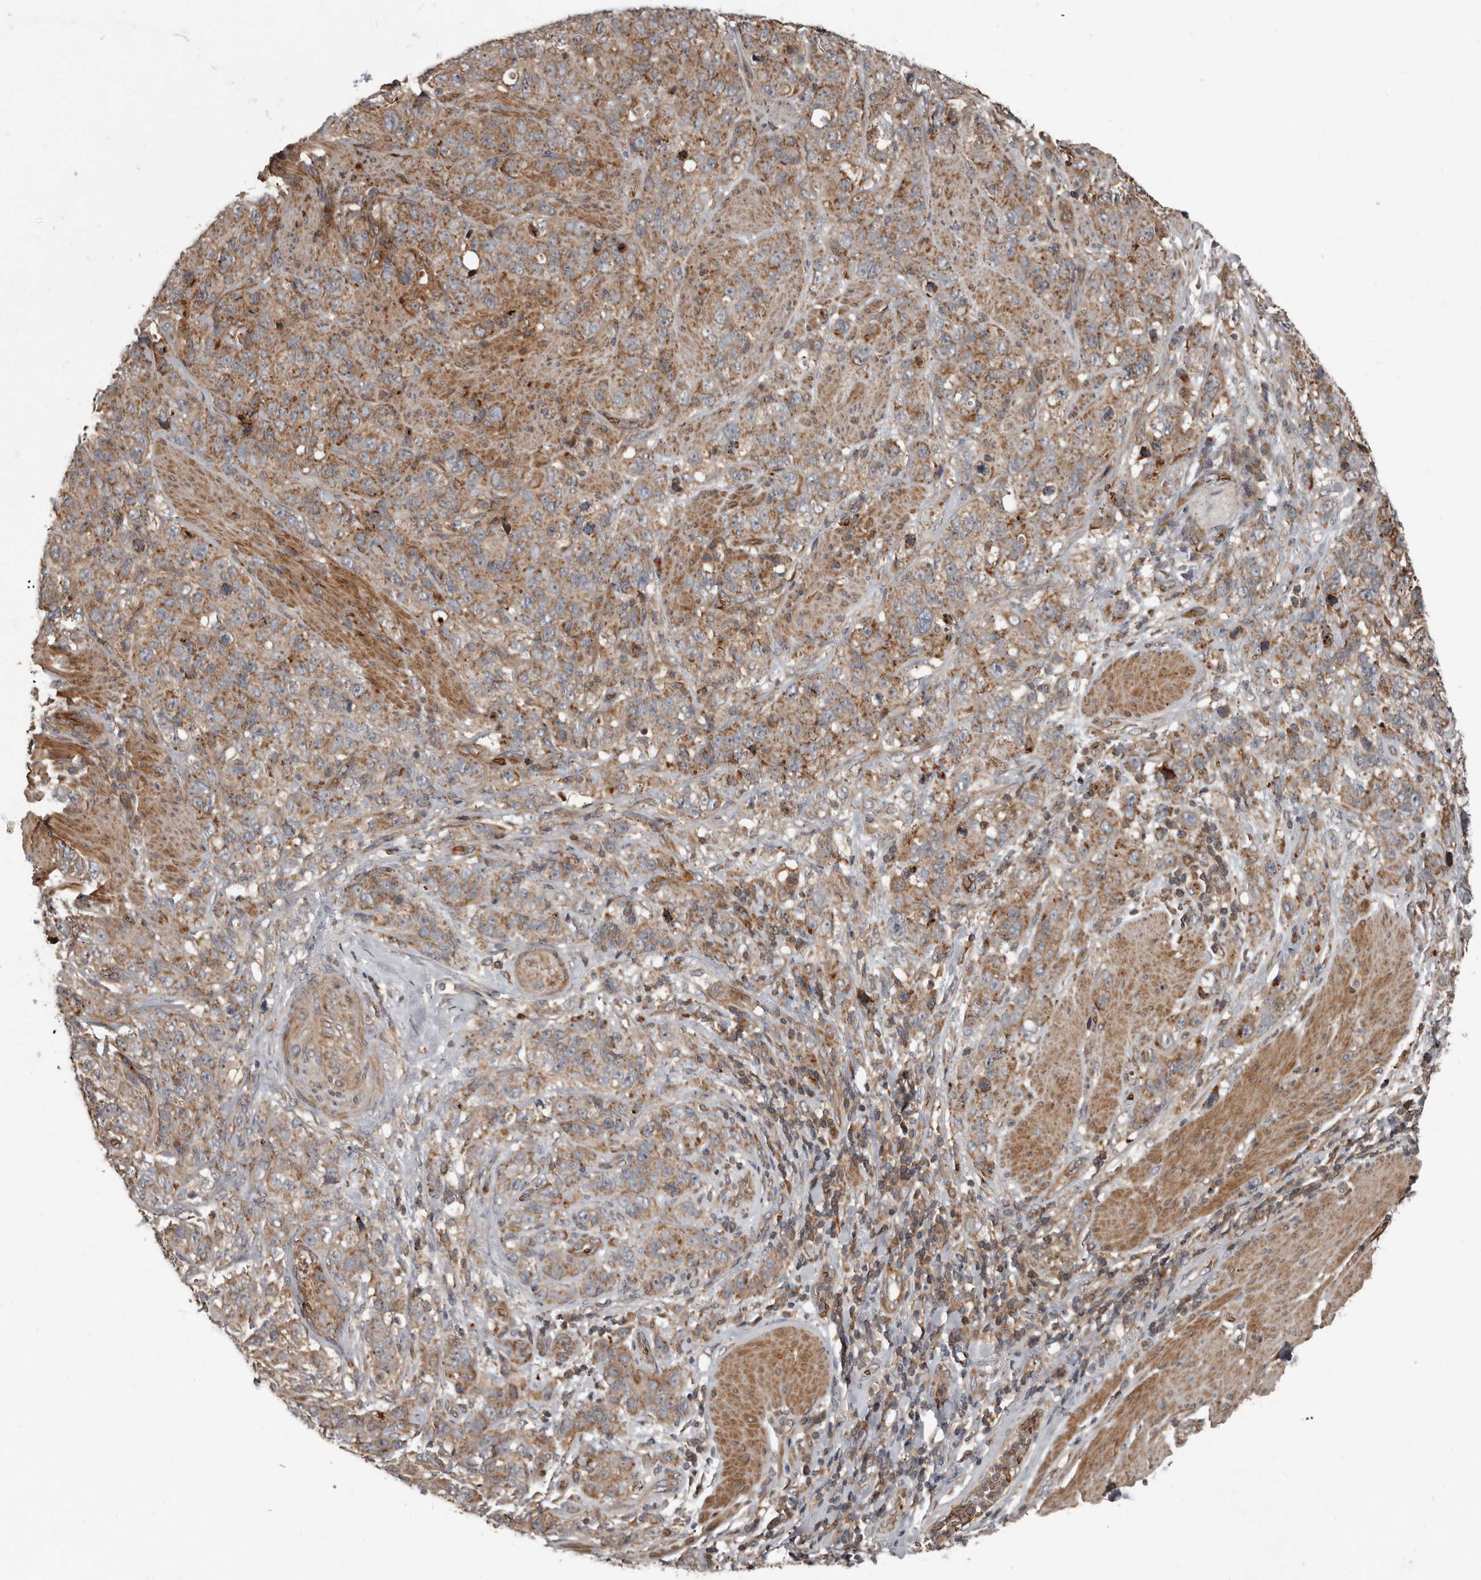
{"staining": {"intensity": "moderate", "quantity": ">75%", "location": "cytoplasmic/membranous"}, "tissue": "stomach cancer", "cell_type": "Tumor cells", "image_type": "cancer", "snomed": [{"axis": "morphology", "description": "Adenocarcinoma, NOS"}, {"axis": "topography", "description": "Stomach"}], "caption": "This photomicrograph demonstrates IHC staining of stomach cancer, with medium moderate cytoplasmic/membranous expression in approximately >75% of tumor cells.", "gene": "FBXO31", "patient": {"sex": "male", "age": 48}}